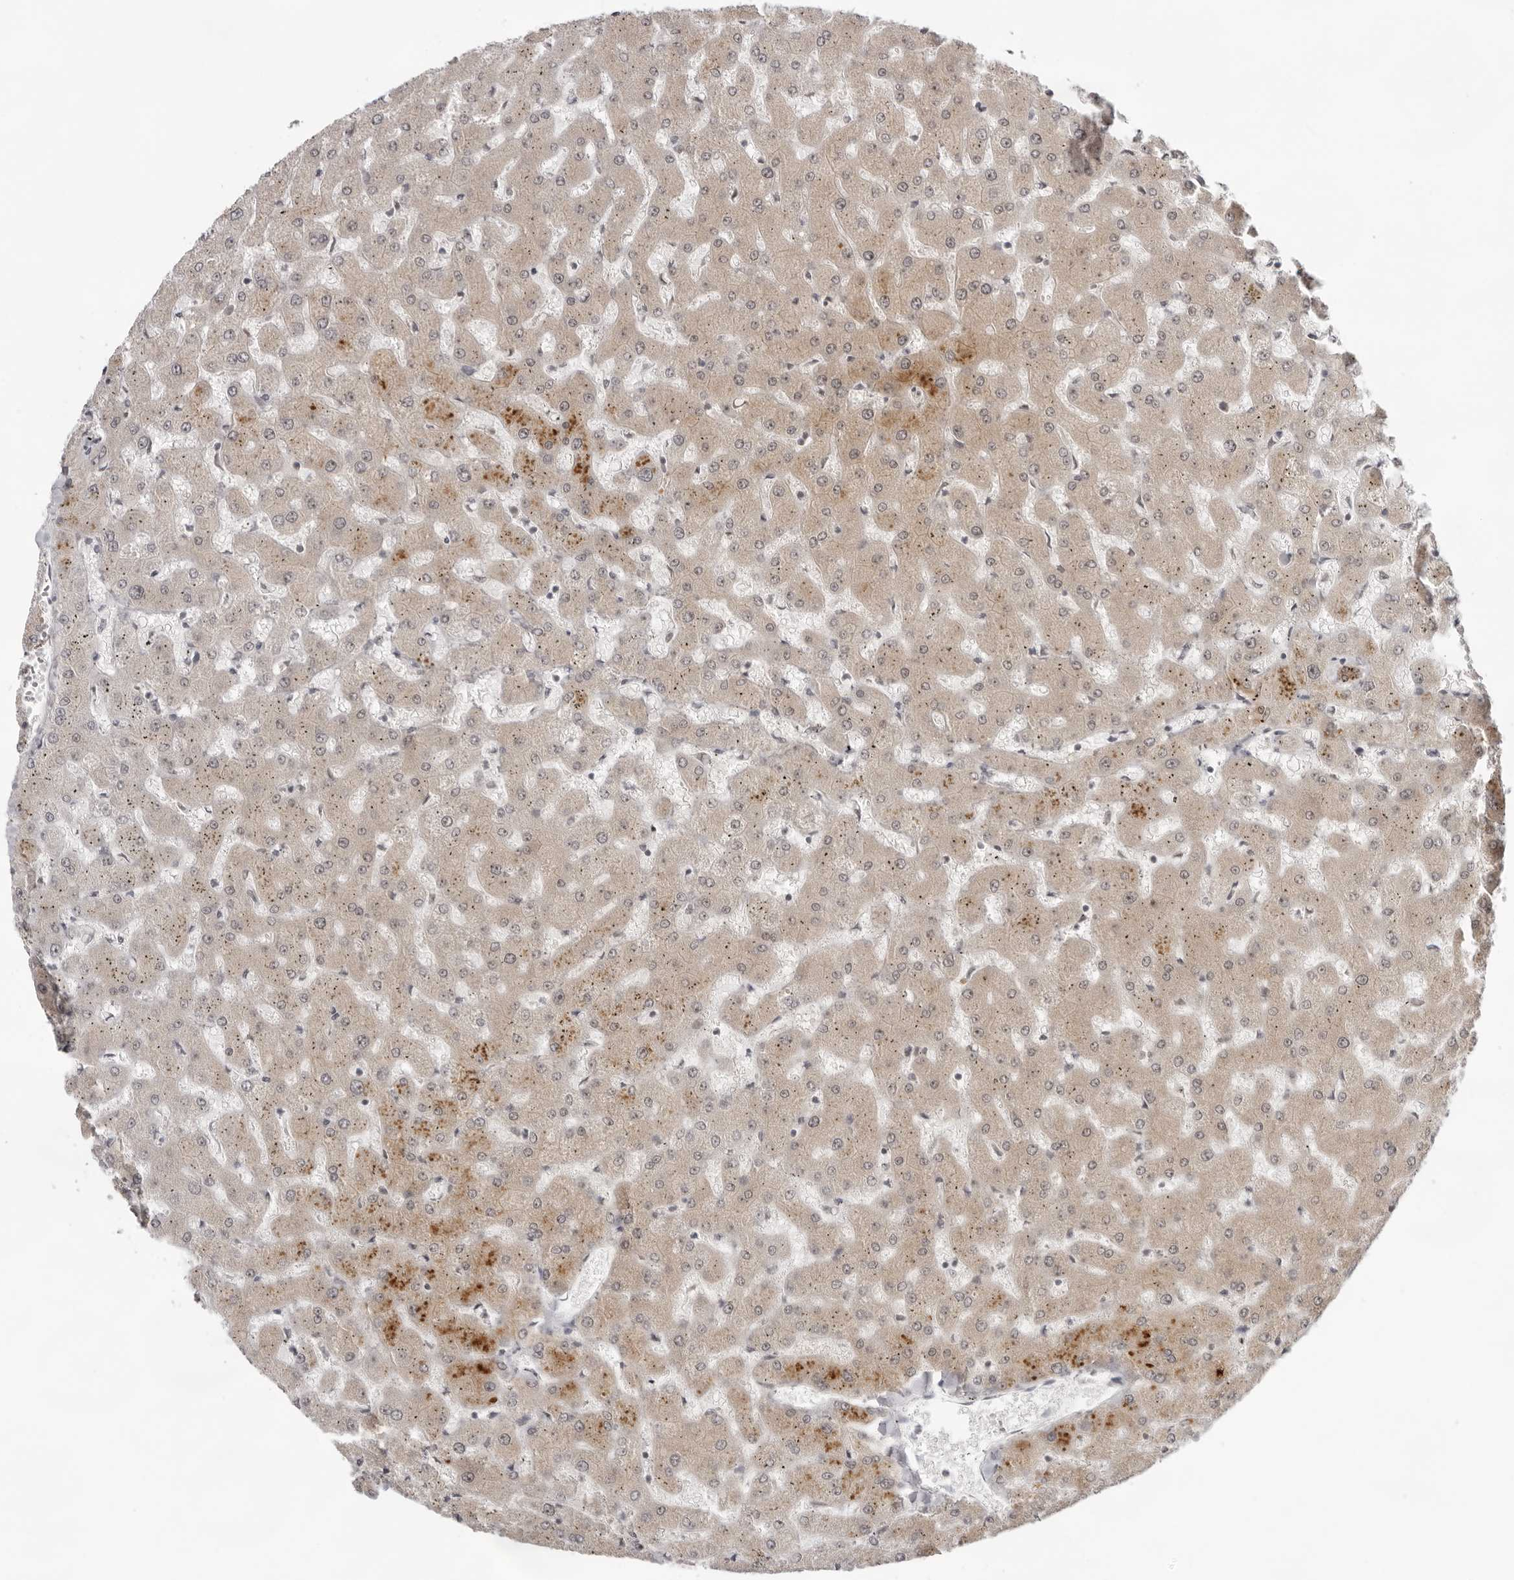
{"staining": {"intensity": "moderate", "quantity": ">75%", "location": "cytoplasmic/membranous"}, "tissue": "liver", "cell_type": "Cholangiocytes", "image_type": "normal", "snomed": [{"axis": "morphology", "description": "Normal tissue, NOS"}, {"axis": "topography", "description": "Liver"}], "caption": "A high-resolution histopathology image shows immunohistochemistry (IHC) staining of unremarkable liver, which demonstrates moderate cytoplasmic/membranous staining in about >75% of cholangiocytes.", "gene": "EXOSC10", "patient": {"sex": "female", "age": 63}}